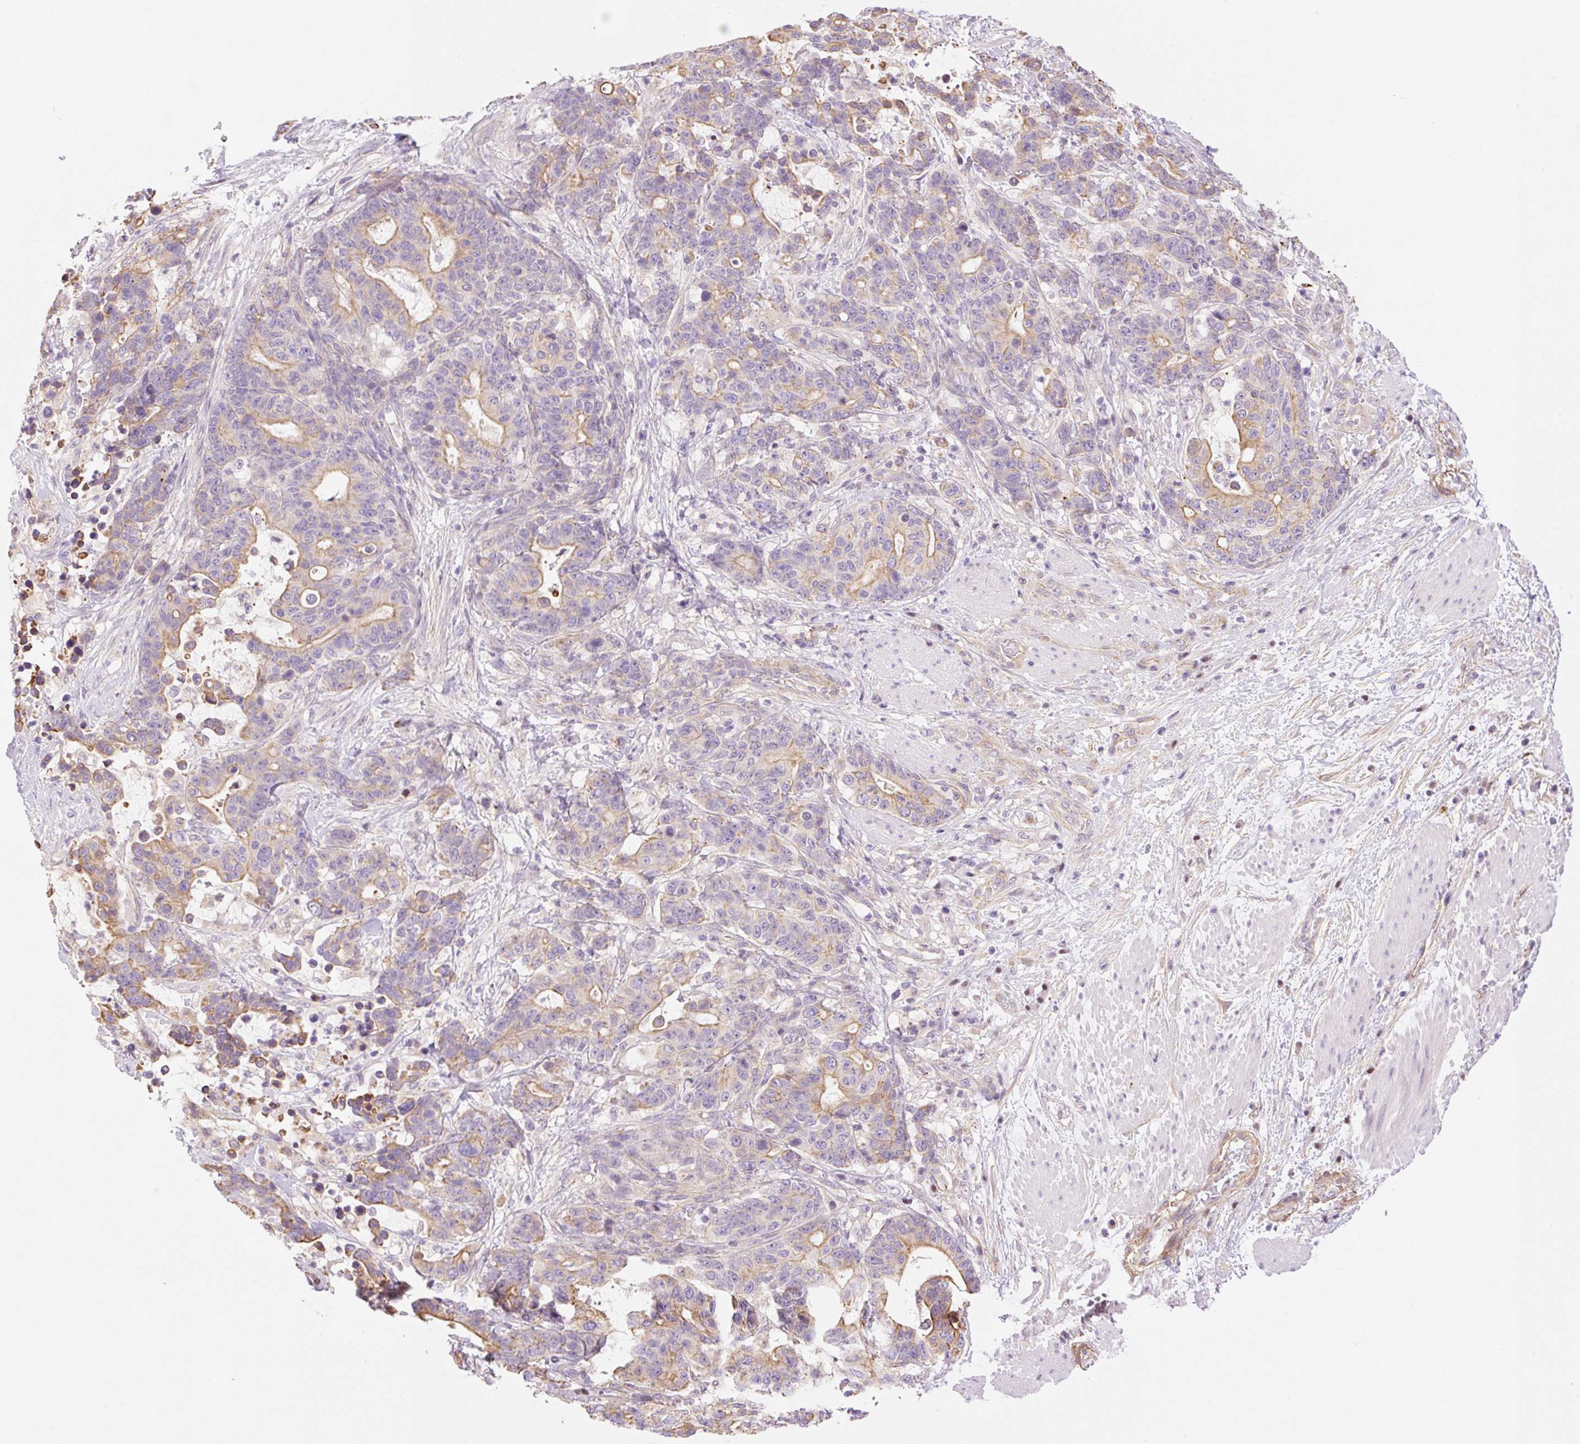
{"staining": {"intensity": "weak", "quantity": "25%-75%", "location": "cytoplasmic/membranous"}, "tissue": "stomach cancer", "cell_type": "Tumor cells", "image_type": "cancer", "snomed": [{"axis": "morphology", "description": "Normal tissue, NOS"}, {"axis": "morphology", "description": "Adenocarcinoma, NOS"}, {"axis": "topography", "description": "Stomach"}], "caption": "Brown immunohistochemical staining in human adenocarcinoma (stomach) displays weak cytoplasmic/membranous positivity in about 25%-75% of tumor cells.", "gene": "NLRP5", "patient": {"sex": "female", "age": 64}}